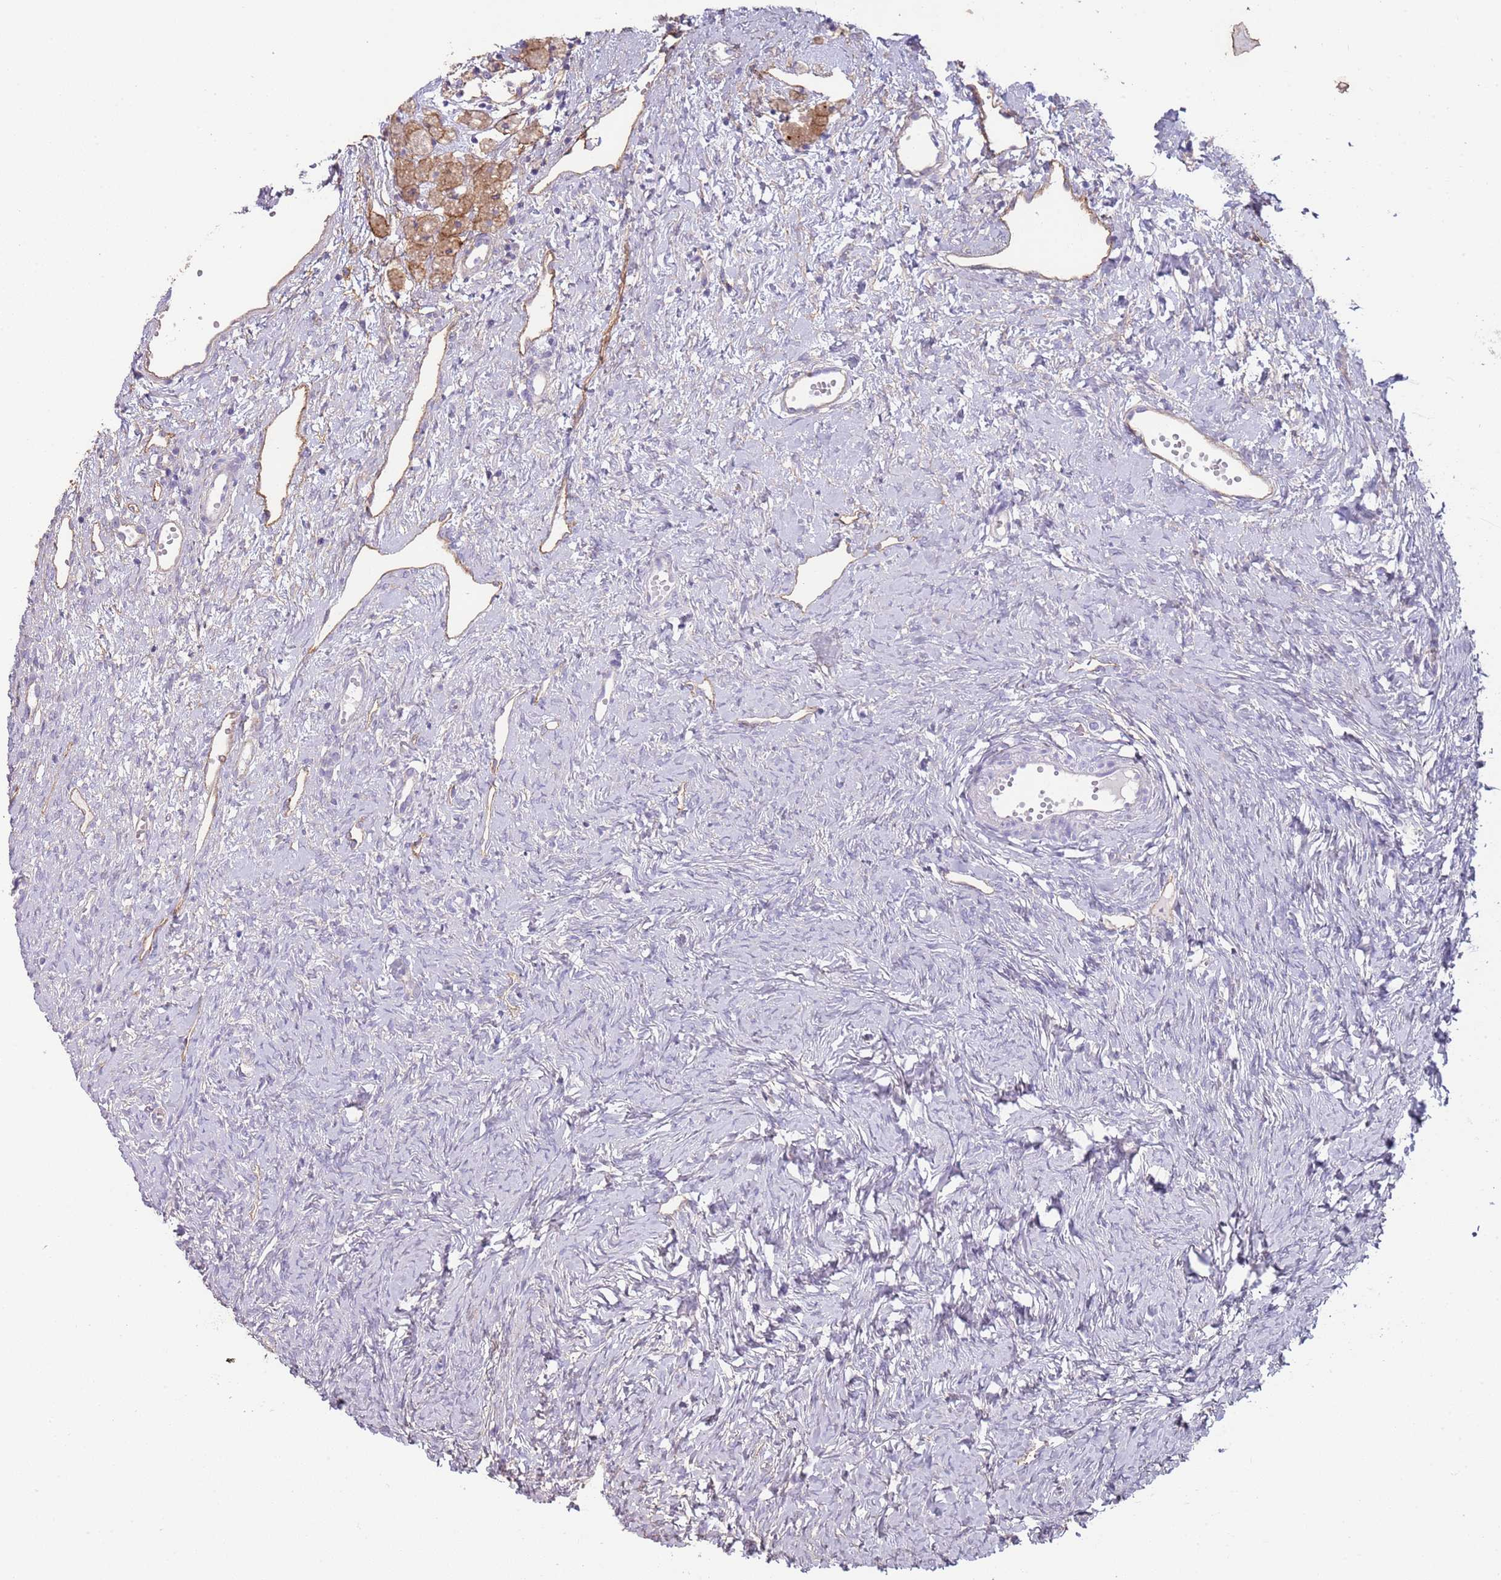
{"staining": {"intensity": "negative", "quantity": "none", "location": "none"}, "tissue": "ovary", "cell_type": "Follicle cells", "image_type": "normal", "snomed": [{"axis": "morphology", "description": "Normal tissue, NOS"}, {"axis": "topography", "description": "Ovary"}], "caption": "DAB (3,3'-diaminobenzidine) immunohistochemical staining of benign ovary shows no significant positivity in follicle cells.", "gene": "ENSG00000271254", "patient": {"sex": "female", "age": 51}}